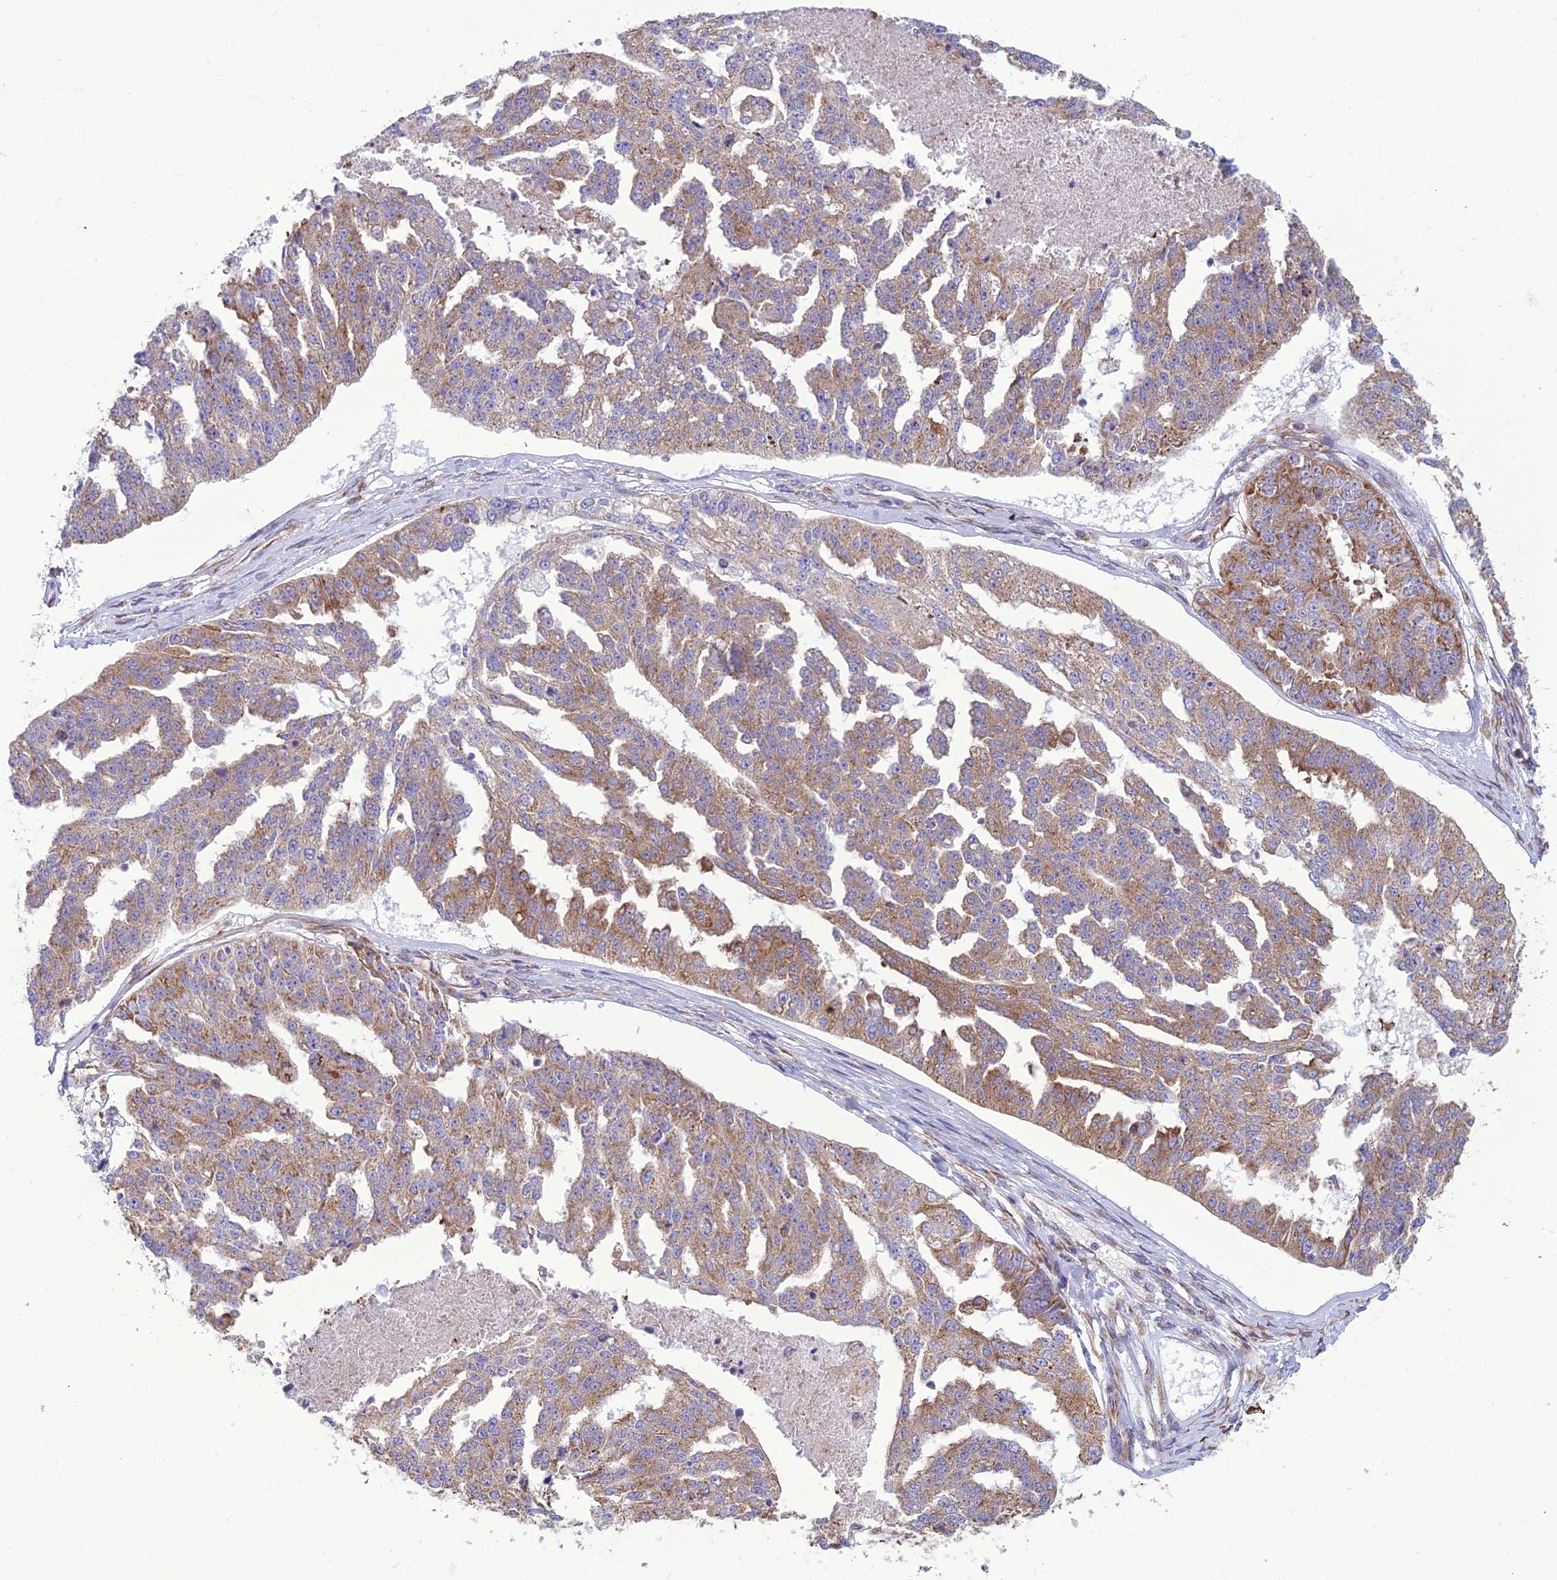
{"staining": {"intensity": "moderate", "quantity": "25%-75%", "location": "cytoplasmic/membranous"}, "tissue": "ovarian cancer", "cell_type": "Tumor cells", "image_type": "cancer", "snomed": [{"axis": "morphology", "description": "Cystadenocarcinoma, serous, NOS"}, {"axis": "topography", "description": "Ovary"}], "caption": "Tumor cells demonstrate moderate cytoplasmic/membranous positivity in about 25%-75% of cells in ovarian cancer.", "gene": "RPL17-C18orf32", "patient": {"sex": "female", "age": 58}}